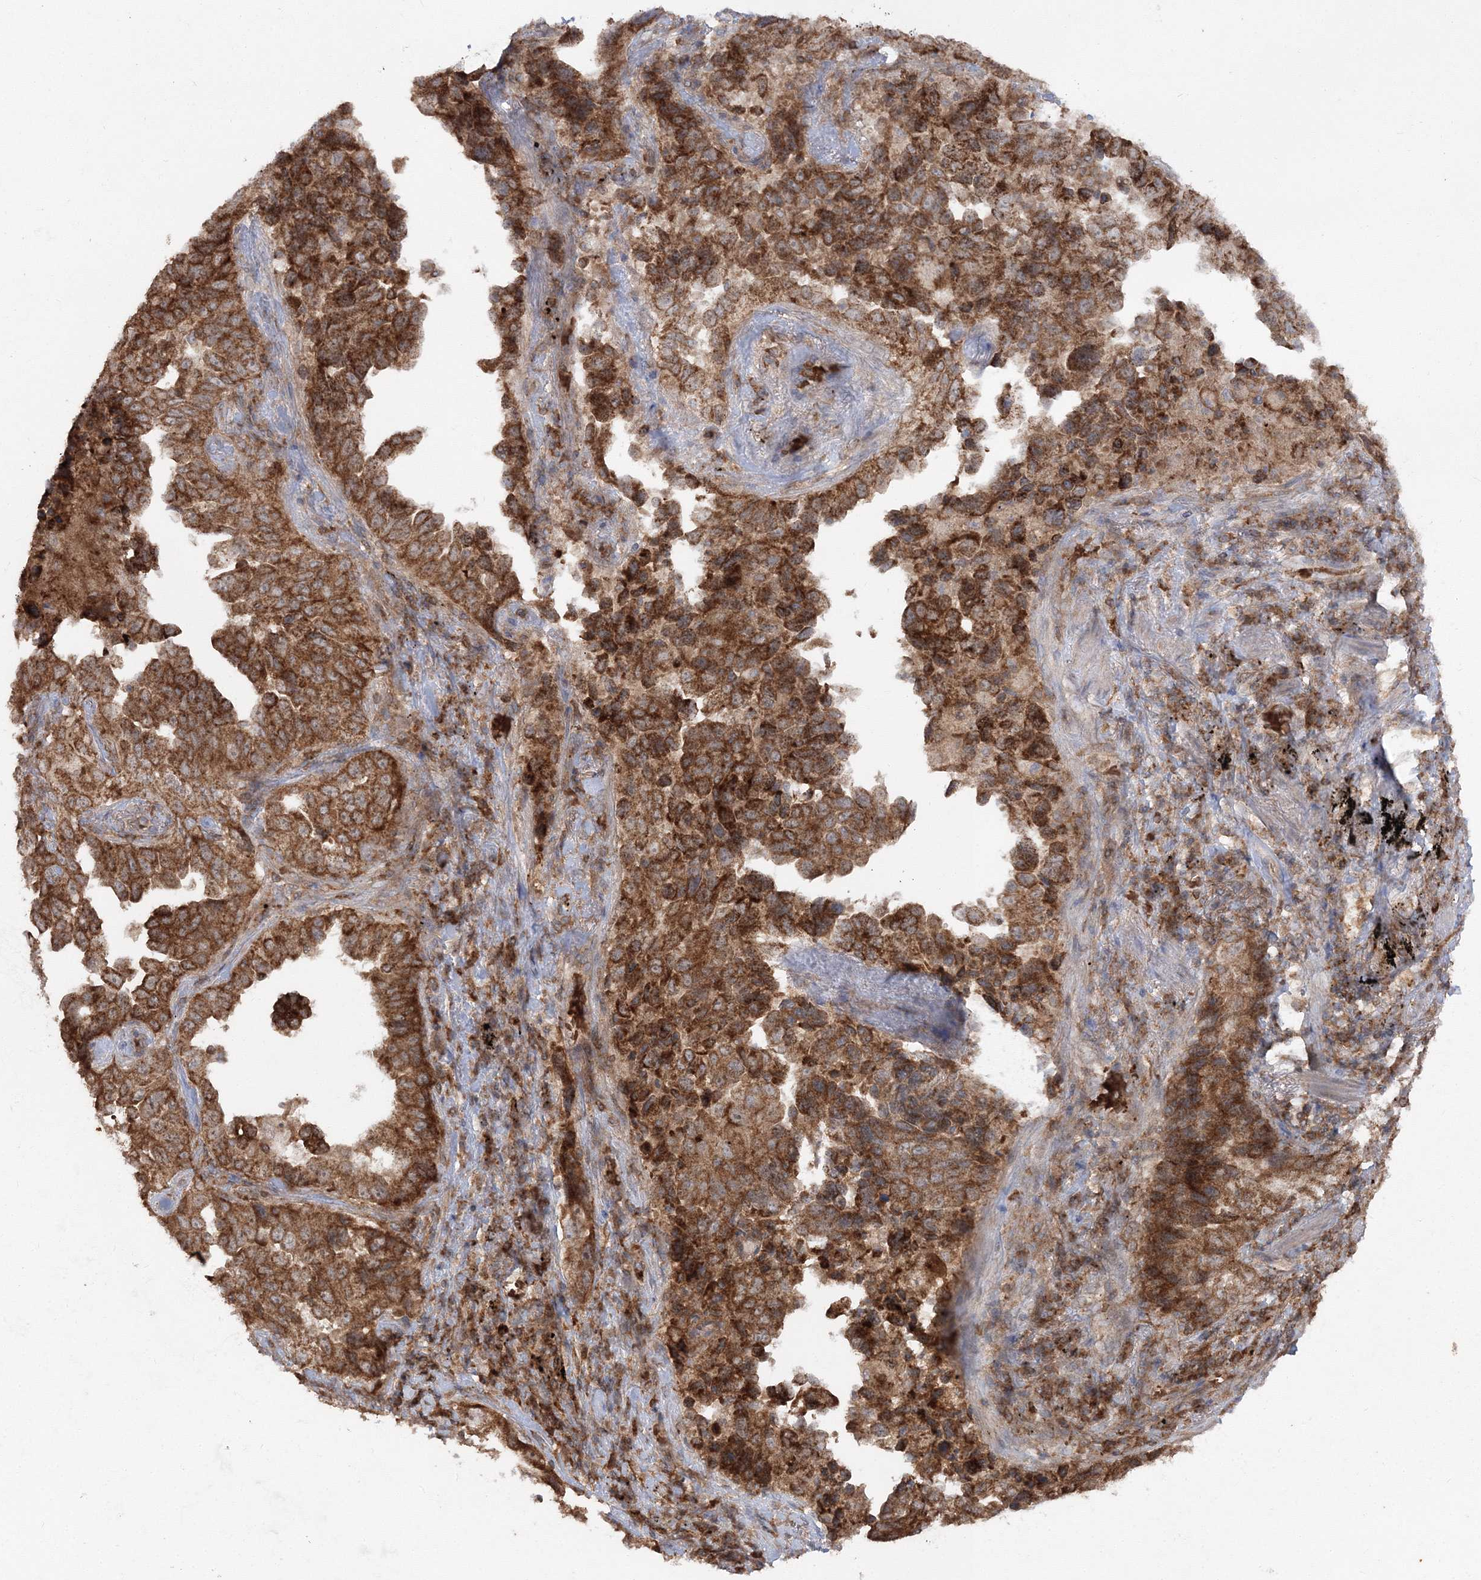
{"staining": {"intensity": "moderate", "quantity": ">75%", "location": "cytoplasmic/membranous"}, "tissue": "lung cancer", "cell_type": "Tumor cells", "image_type": "cancer", "snomed": [{"axis": "morphology", "description": "Adenocarcinoma, NOS"}, {"axis": "topography", "description": "Lung"}], "caption": "DAB immunohistochemical staining of lung adenocarcinoma exhibits moderate cytoplasmic/membranous protein positivity in about >75% of tumor cells.", "gene": "PCBD2", "patient": {"sex": "female", "age": 51}}